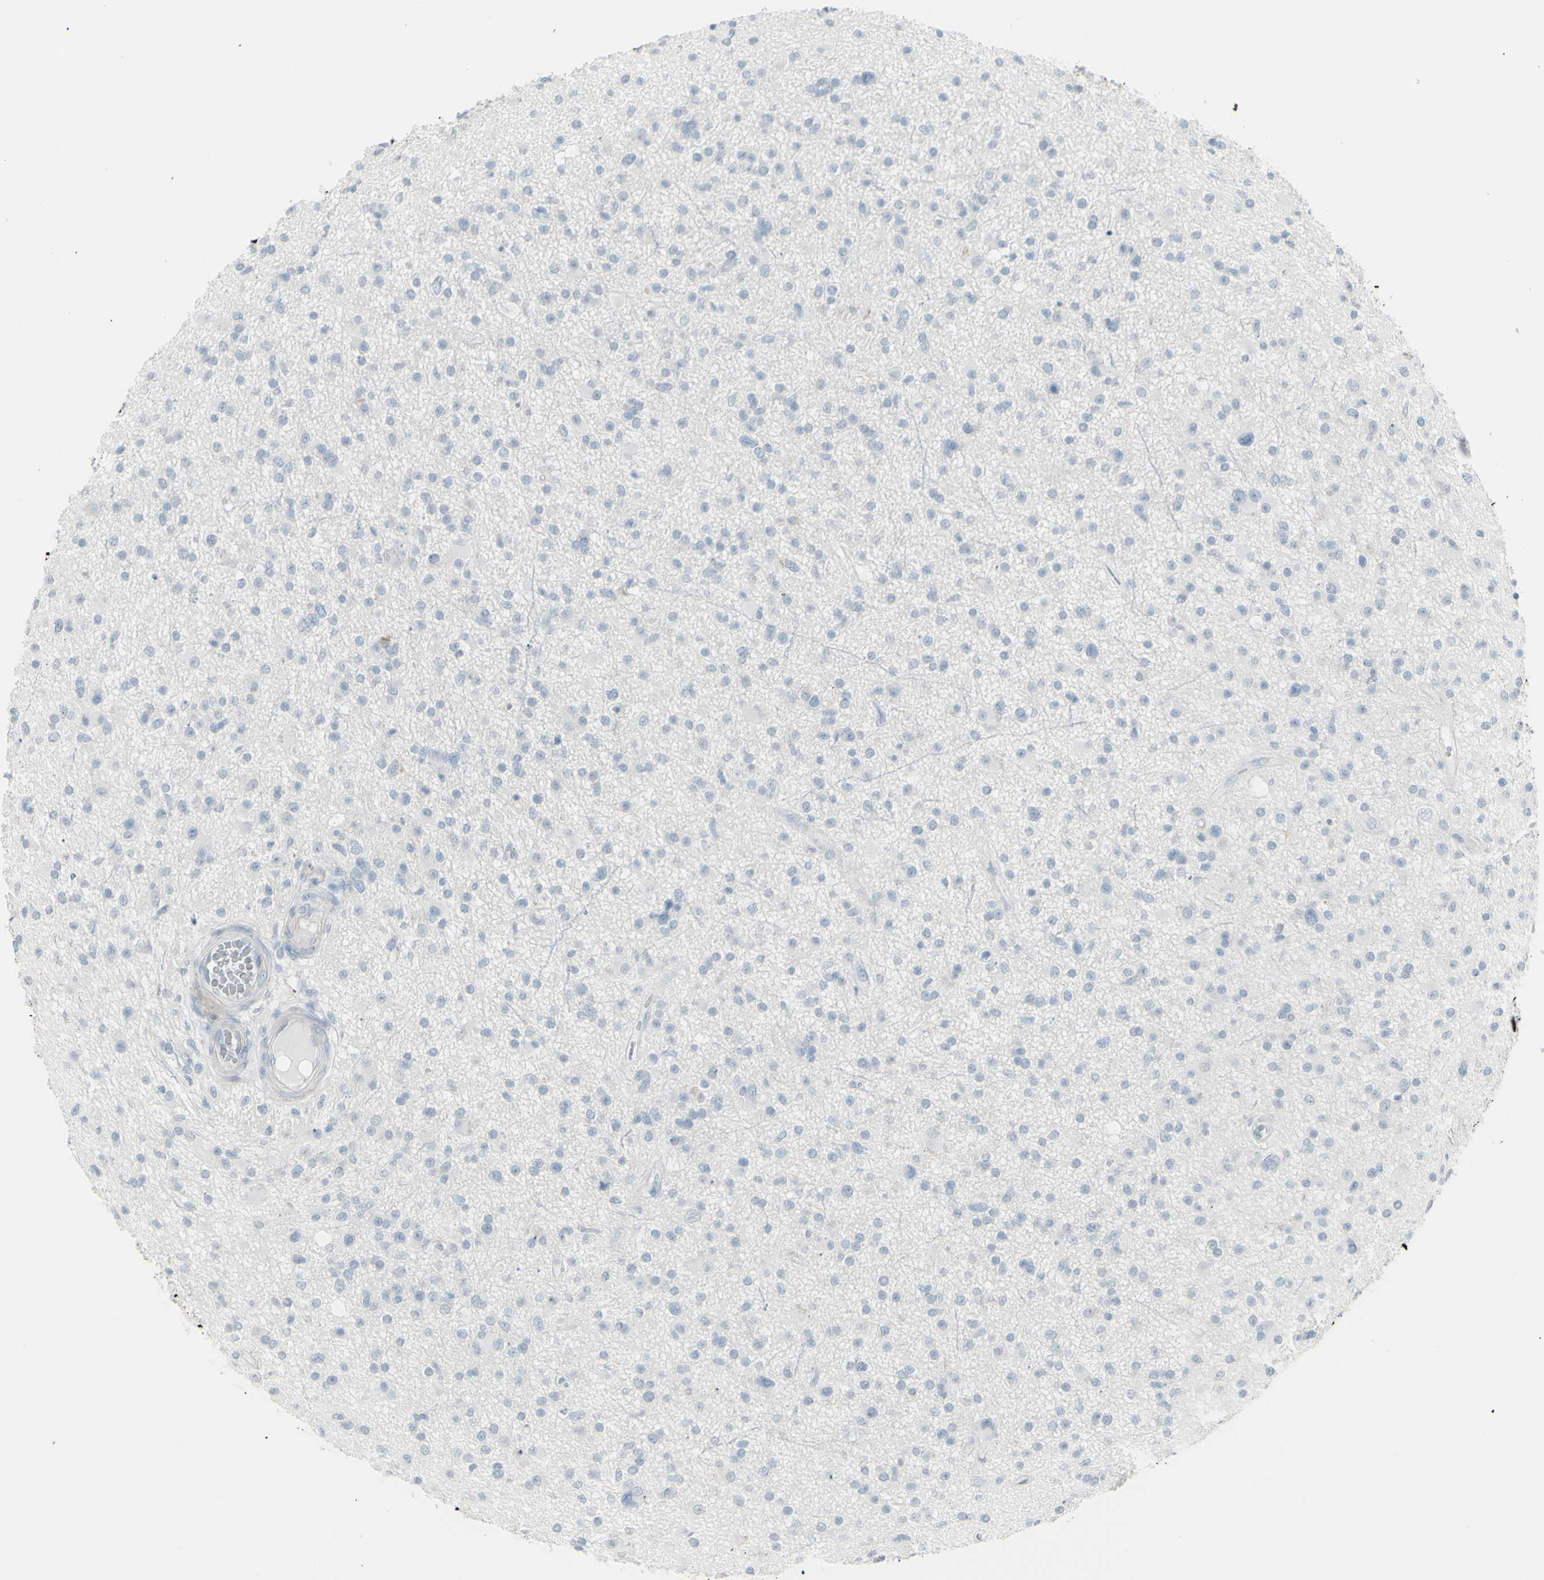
{"staining": {"intensity": "negative", "quantity": "none", "location": "none"}, "tissue": "glioma", "cell_type": "Tumor cells", "image_type": "cancer", "snomed": [{"axis": "morphology", "description": "Glioma, malignant, High grade"}, {"axis": "topography", "description": "Brain"}], "caption": "DAB (3,3'-diaminobenzidine) immunohistochemical staining of glioma reveals no significant staining in tumor cells.", "gene": "YBX2", "patient": {"sex": "male", "age": 33}}